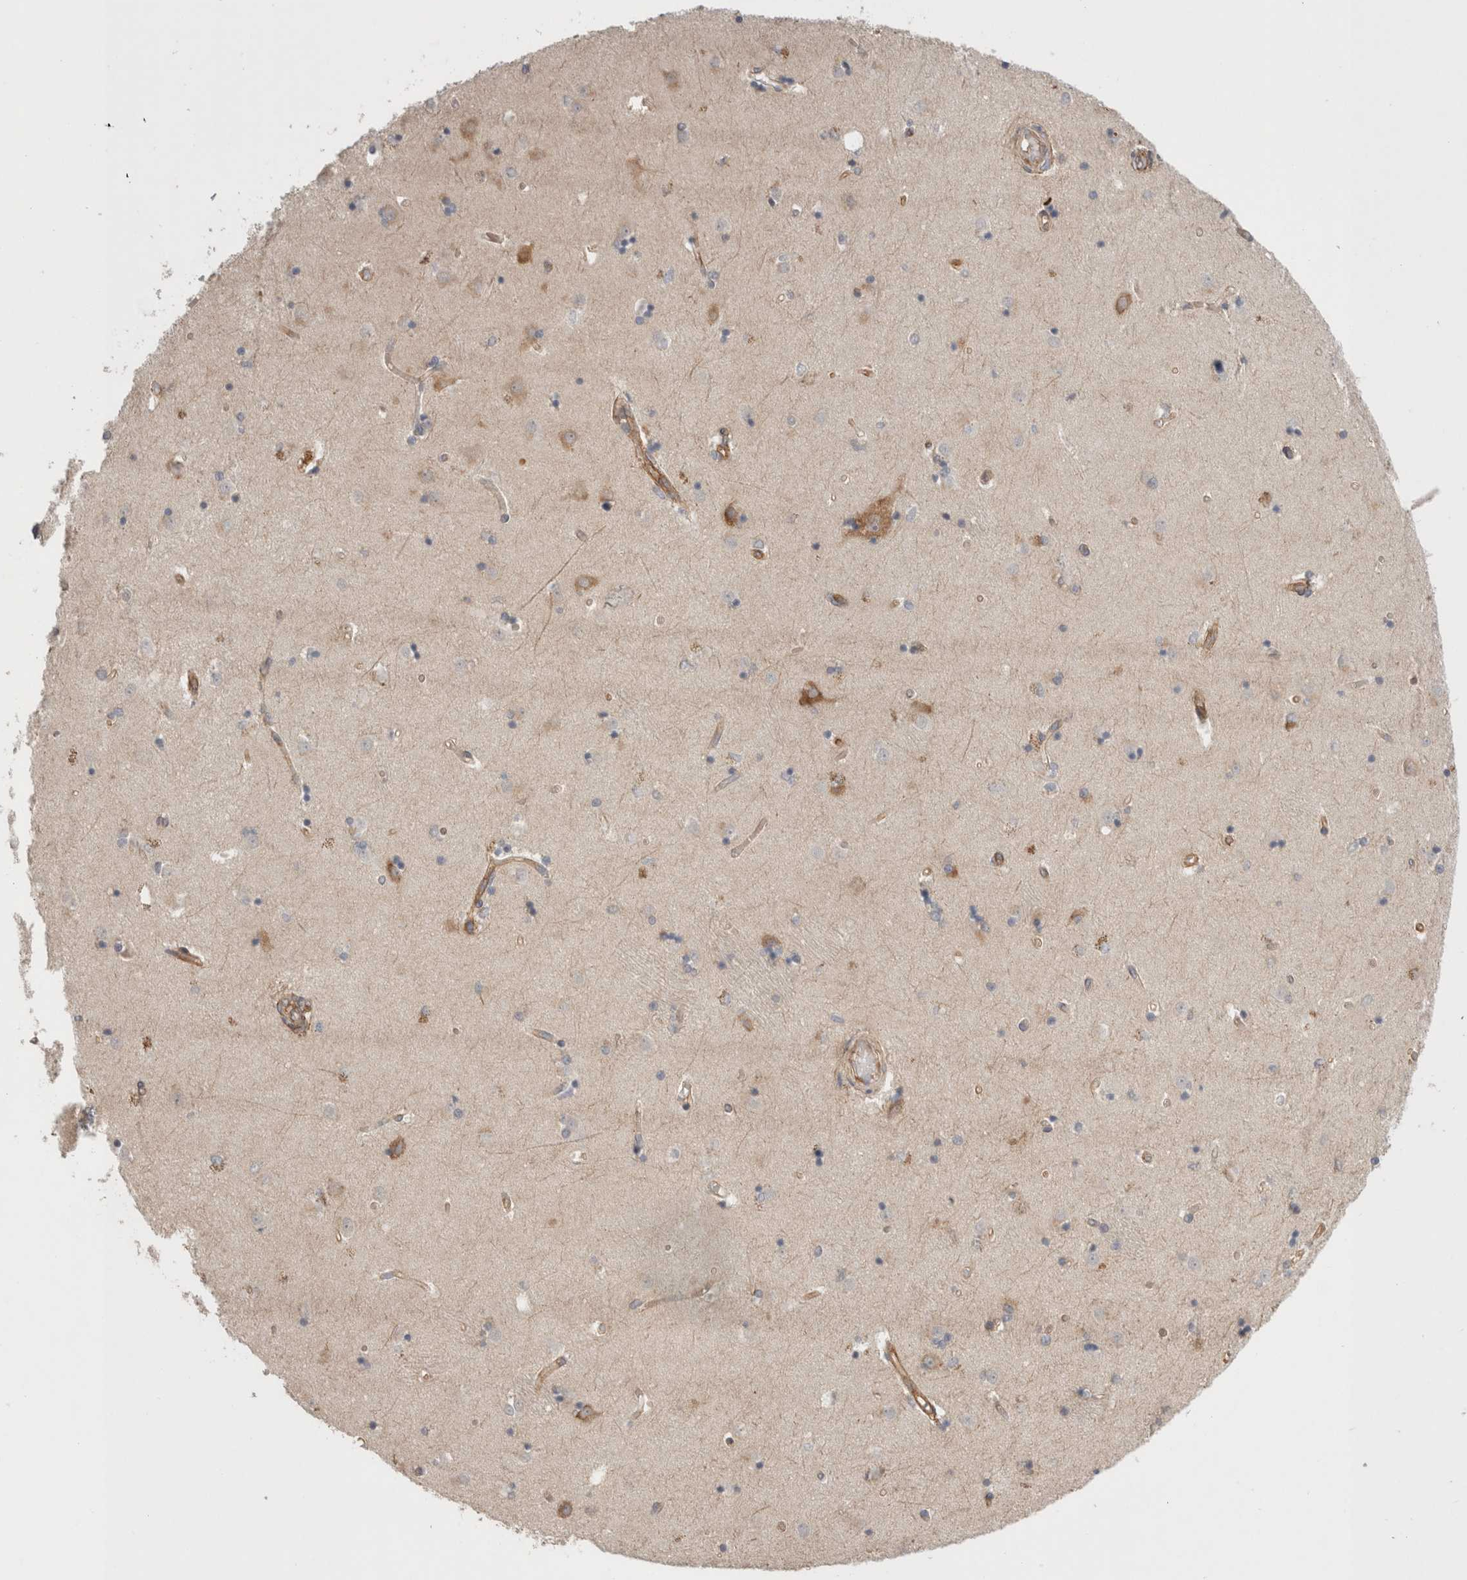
{"staining": {"intensity": "weak", "quantity": "<25%", "location": "cytoplasmic/membranous"}, "tissue": "caudate", "cell_type": "Glial cells", "image_type": "normal", "snomed": [{"axis": "morphology", "description": "Normal tissue, NOS"}, {"axis": "topography", "description": "Lateral ventricle wall"}], "caption": "Protein analysis of normal caudate reveals no significant expression in glial cells.", "gene": "RASAL2", "patient": {"sex": "male", "age": 45}}